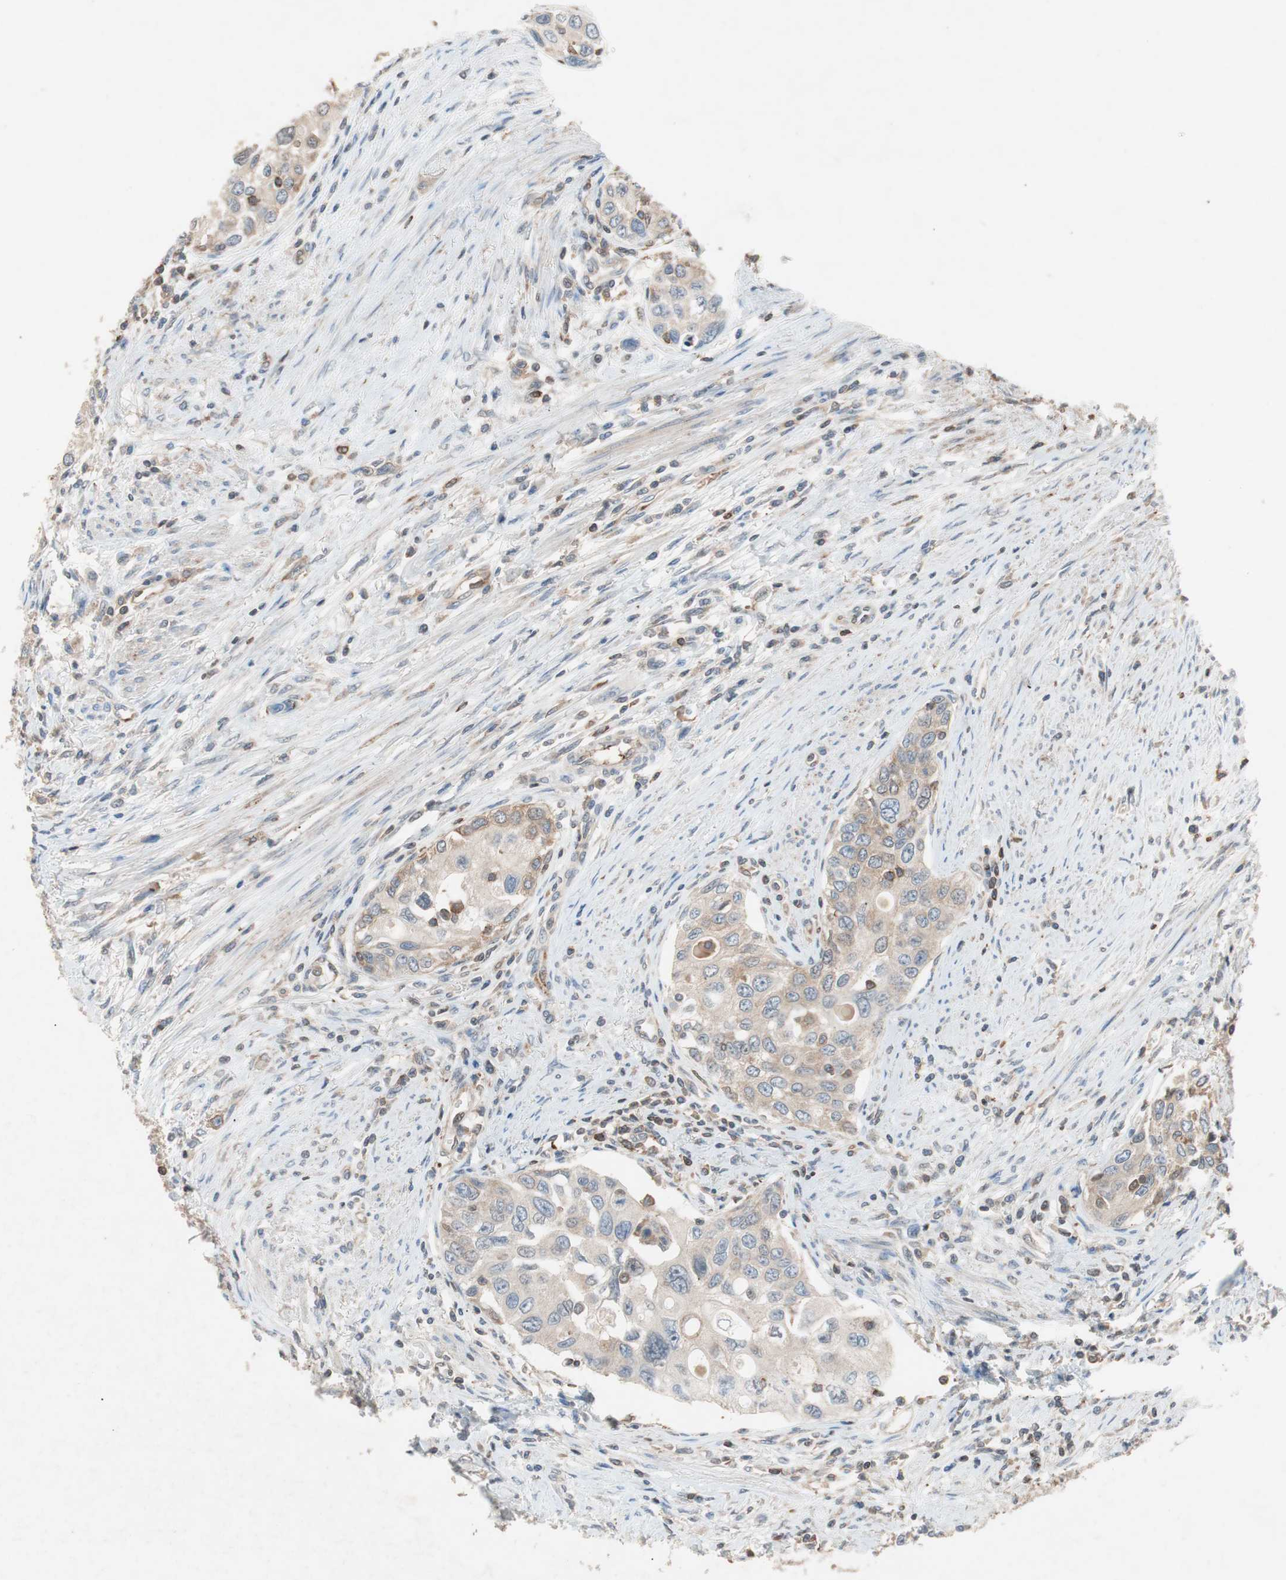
{"staining": {"intensity": "negative", "quantity": "none", "location": "none"}, "tissue": "urothelial cancer", "cell_type": "Tumor cells", "image_type": "cancer", "snomed": [{"axis": "morphology", "description": "Urothelial carcinoma, High grade"}, {"axis": "topography", "description": "Urinary bladder"}], "caption": "Tumor cells show no significant protein staining in urothelial cancer.", "gene": "GALT", "patient": {"sex": "female", "age": 56}}